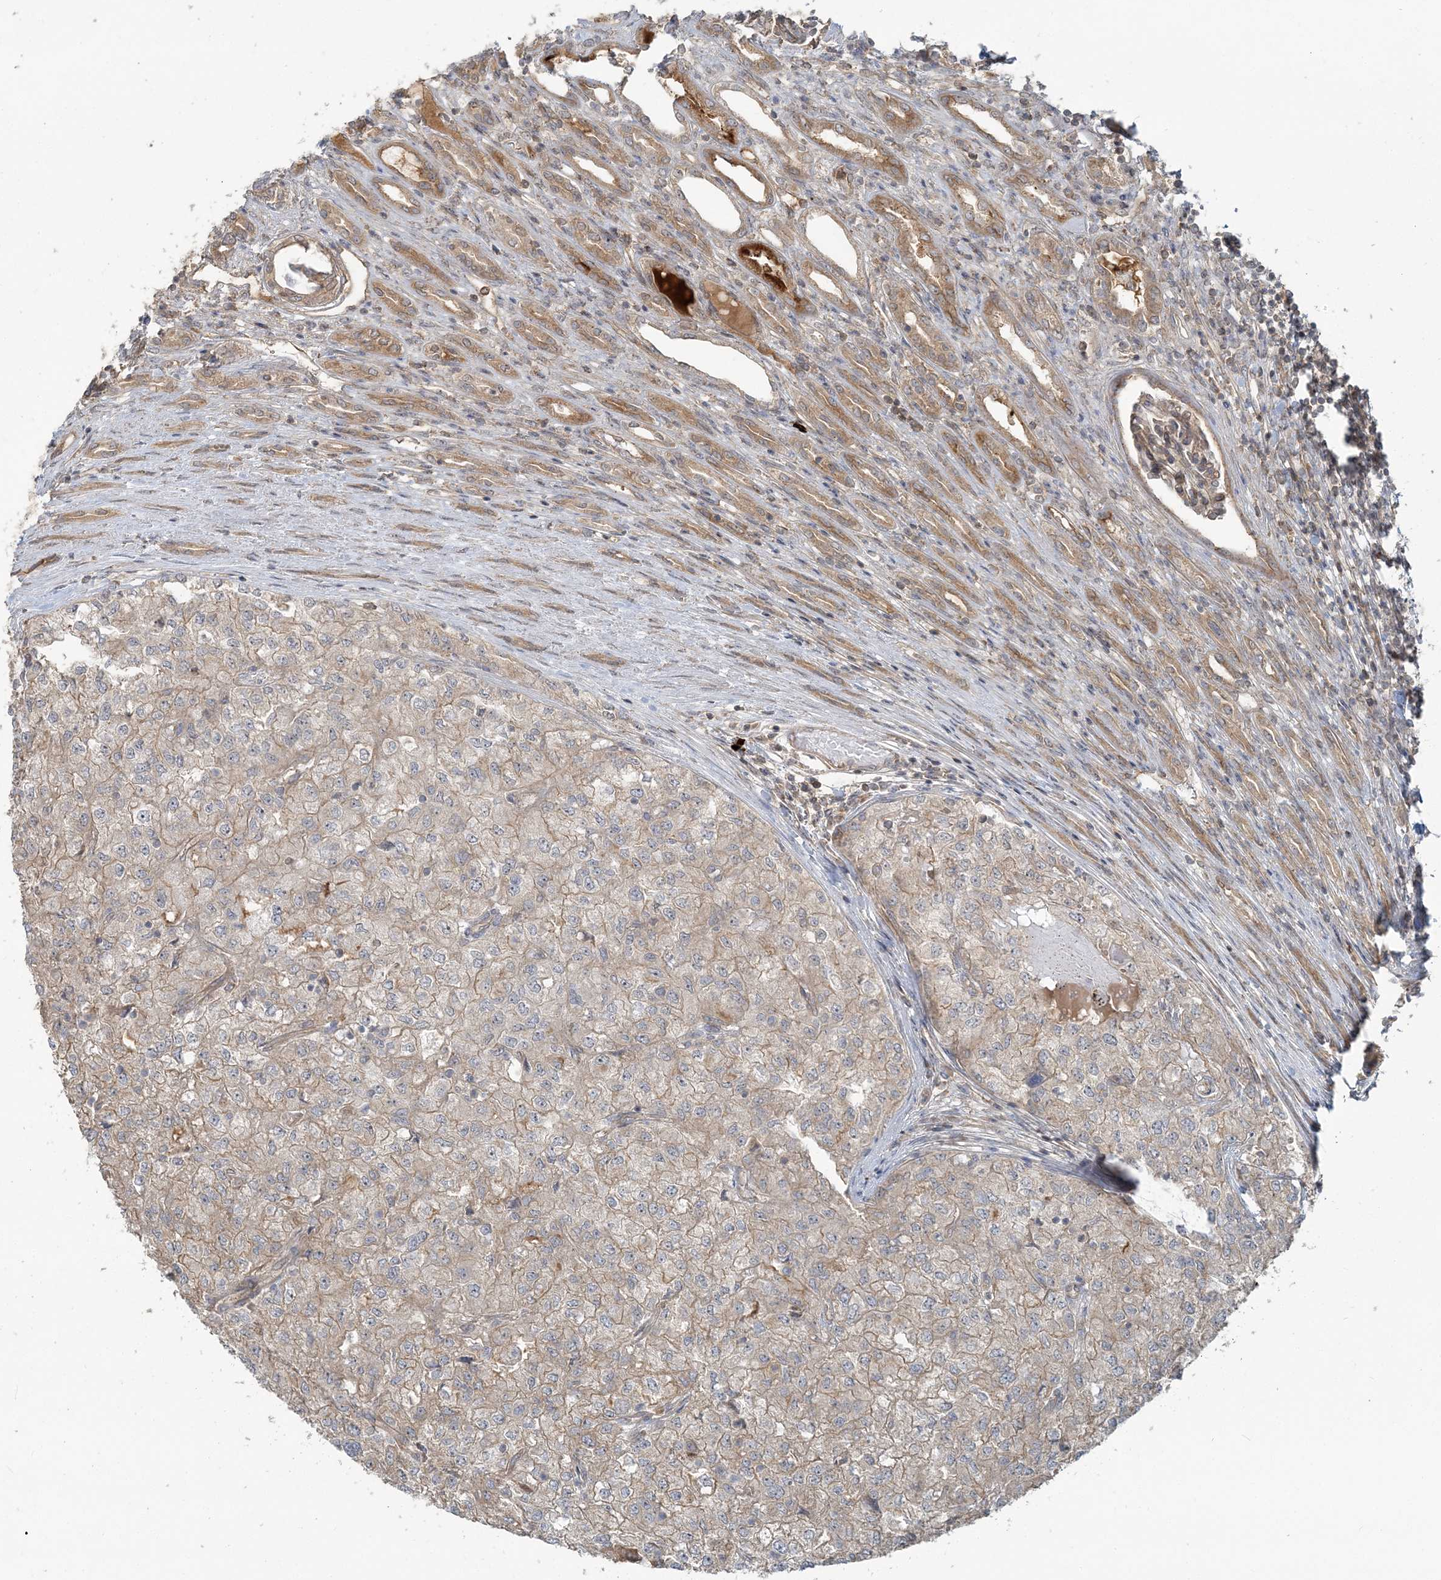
{"staining": {"intensity": "weak", "quantity": "25%-75%", "location": "cytoplasmic/membranous"}, "tissue": "renal cancer", "cell_type": "Tumor cells", "image_type": "cancer", "snomed": [{"axis": "morphology", "description": "Adenocarcinoma, NOS"}, {"axis": "topography", "description": "Kidney"}], "caption": "A histopathology image of adenocarcinoma (renal) stained for a protein reveals weak cytoplasmic/membranous brown staining in tumor cells.", "gene": "STIM2", "patient": {"sex": "female", "age": 54}}